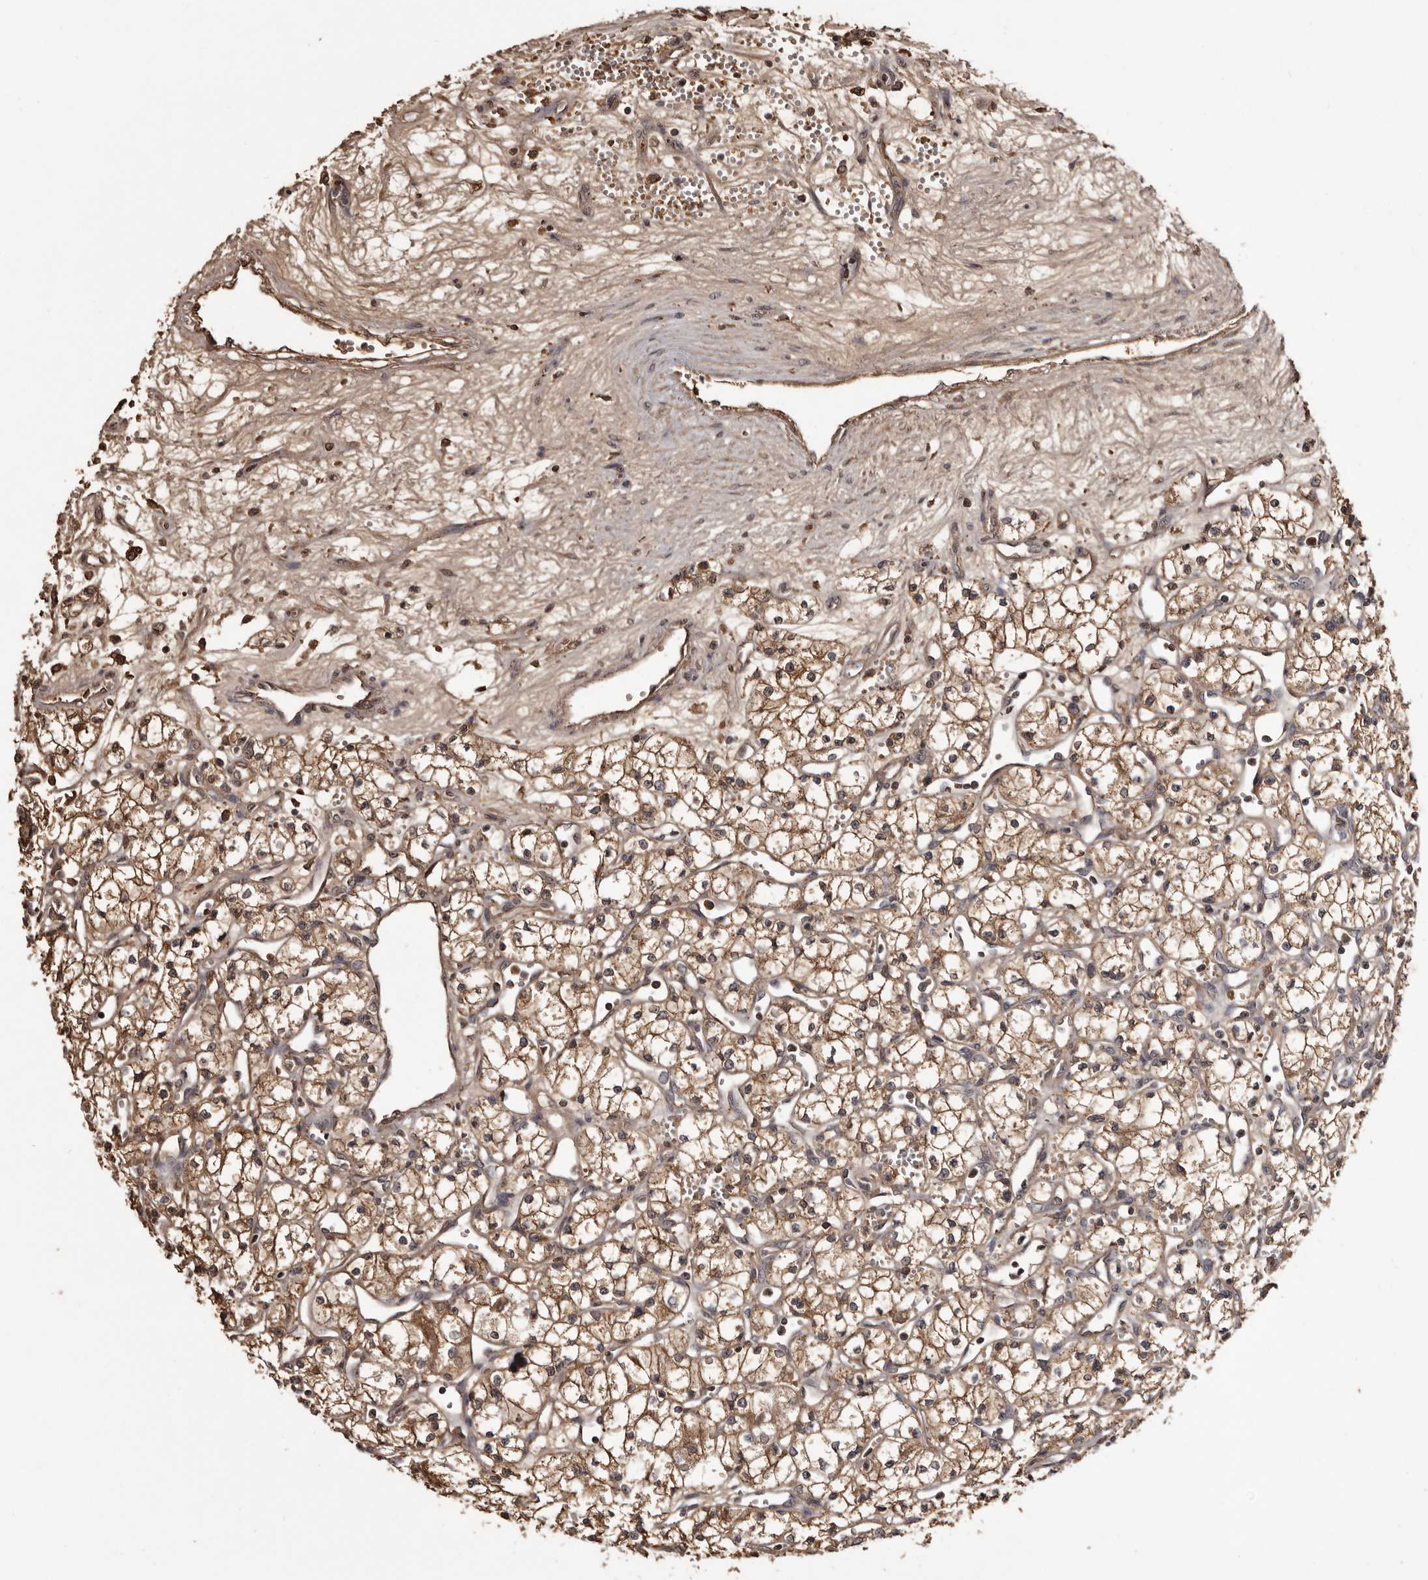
{"staining": {"intensity": "moderate", "quantity": ">75%", "location": "cytoplasmic/membranous"}, "tissue": "renal cancer", "cell_type": "Tumor cells", "image_type": "cancer", "snomed": [{"axis": "morphology", "description": "Adenocarcinoma, NOS"}, {"axis": "topography", "description": "Kidney"}], "caption": "A brown stain shows moderate cytoplasmic/membranous positivity of a protein in renal adenocarcinoma tumor cells. (IHC, brightfield microscopy, high magnification).", "gene": "CYP1B1", "patient": {"sex": "male", "age": 59}}